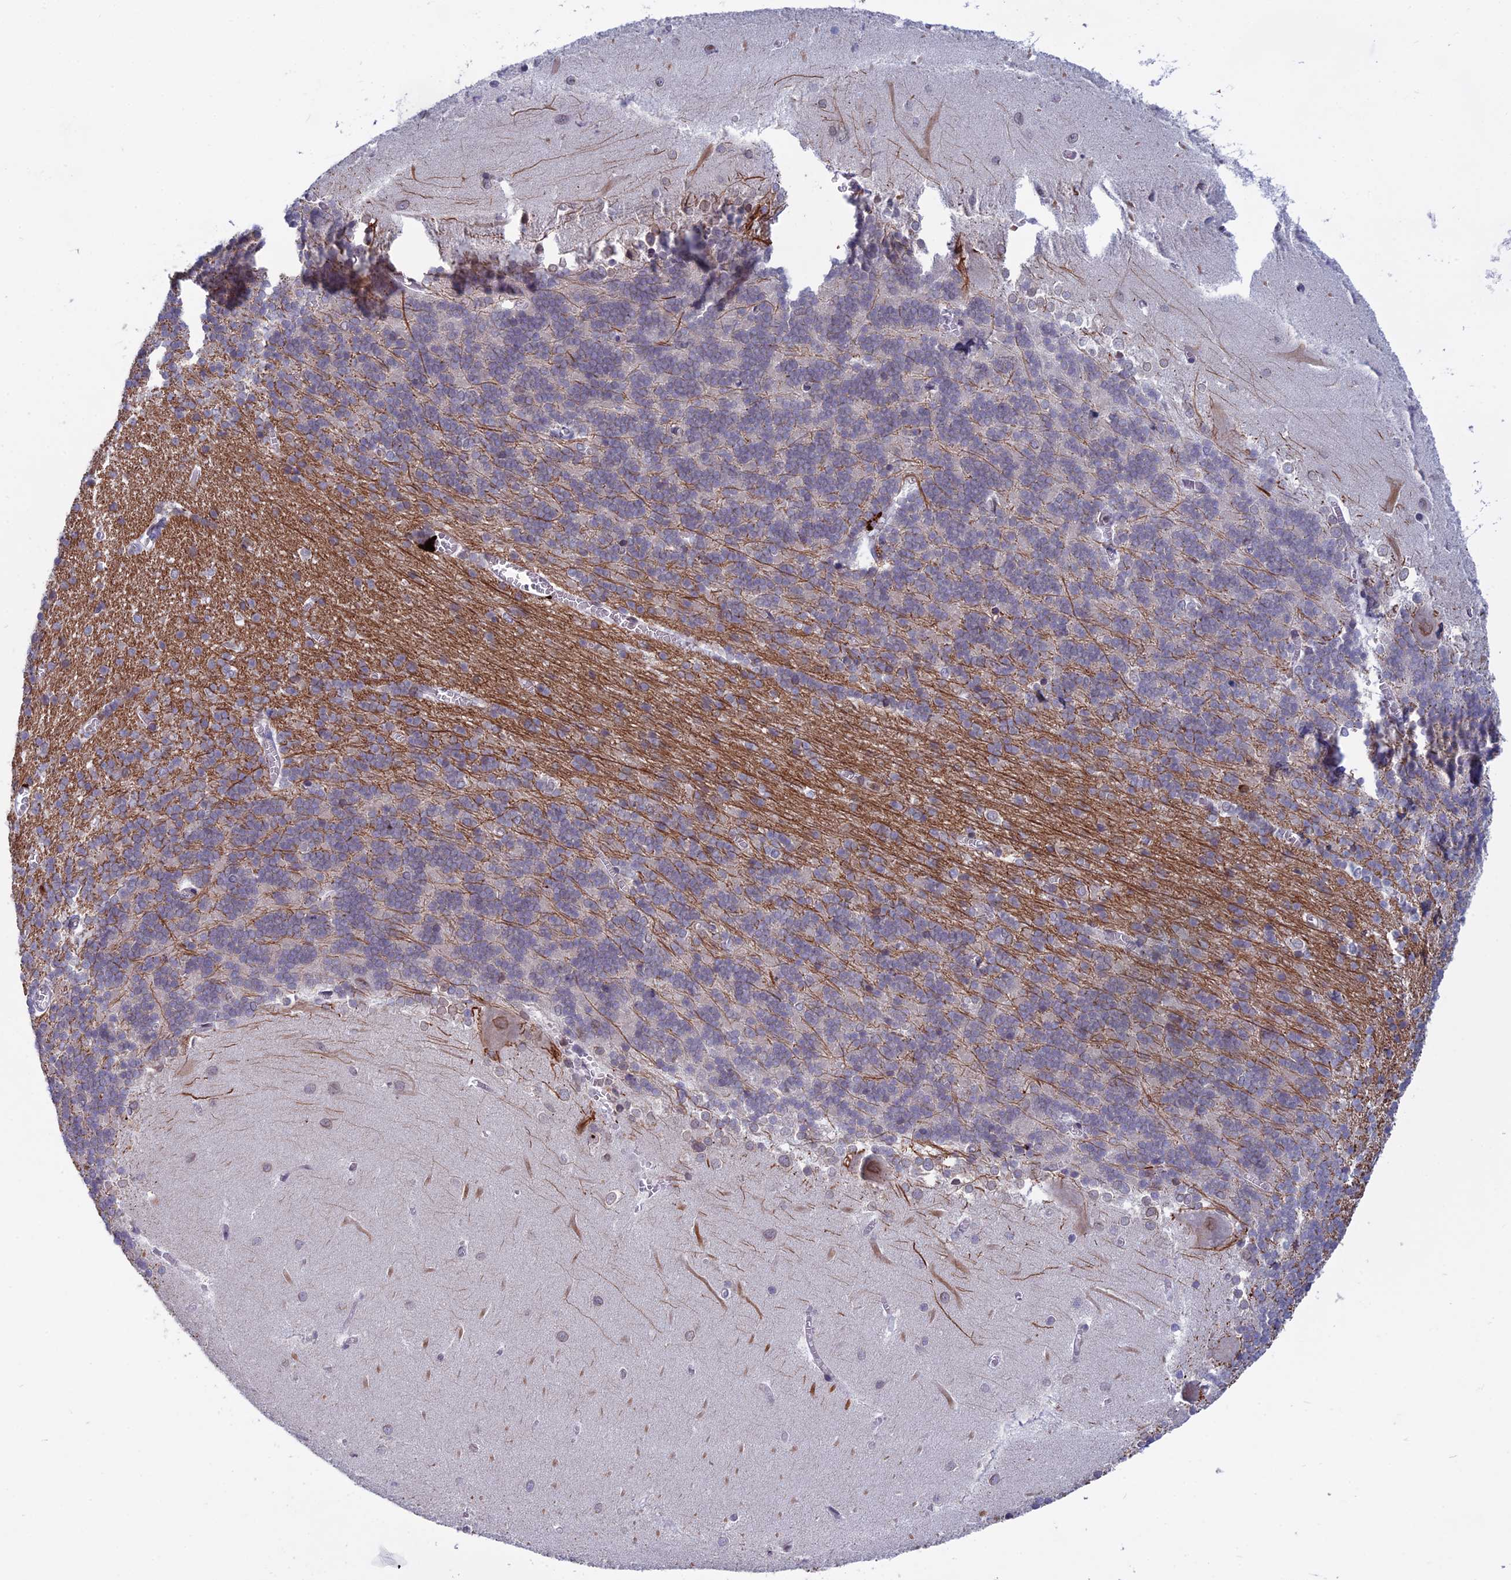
{"staining": {"intensity": "strong", "quantity": "<25%", "location": "cytoplasmic/membranous"}, "tissue": "cerebellum", "cell_type": "Cells in granular layer", "image_type": "normal", "snomed": [{"axis": "morphology", "description": "Normal tissue, NOS"}, {"axis": "topography", "description": "Cerebellum"}], "caption": "IHC (DAB) staining of normal cerebellum demonstrates strong cytoplasmic/membranous protein expression in about <25% of cells in granular layer.", "gene": "WDR46", "patient": {"sex": "male", "age": 37}}